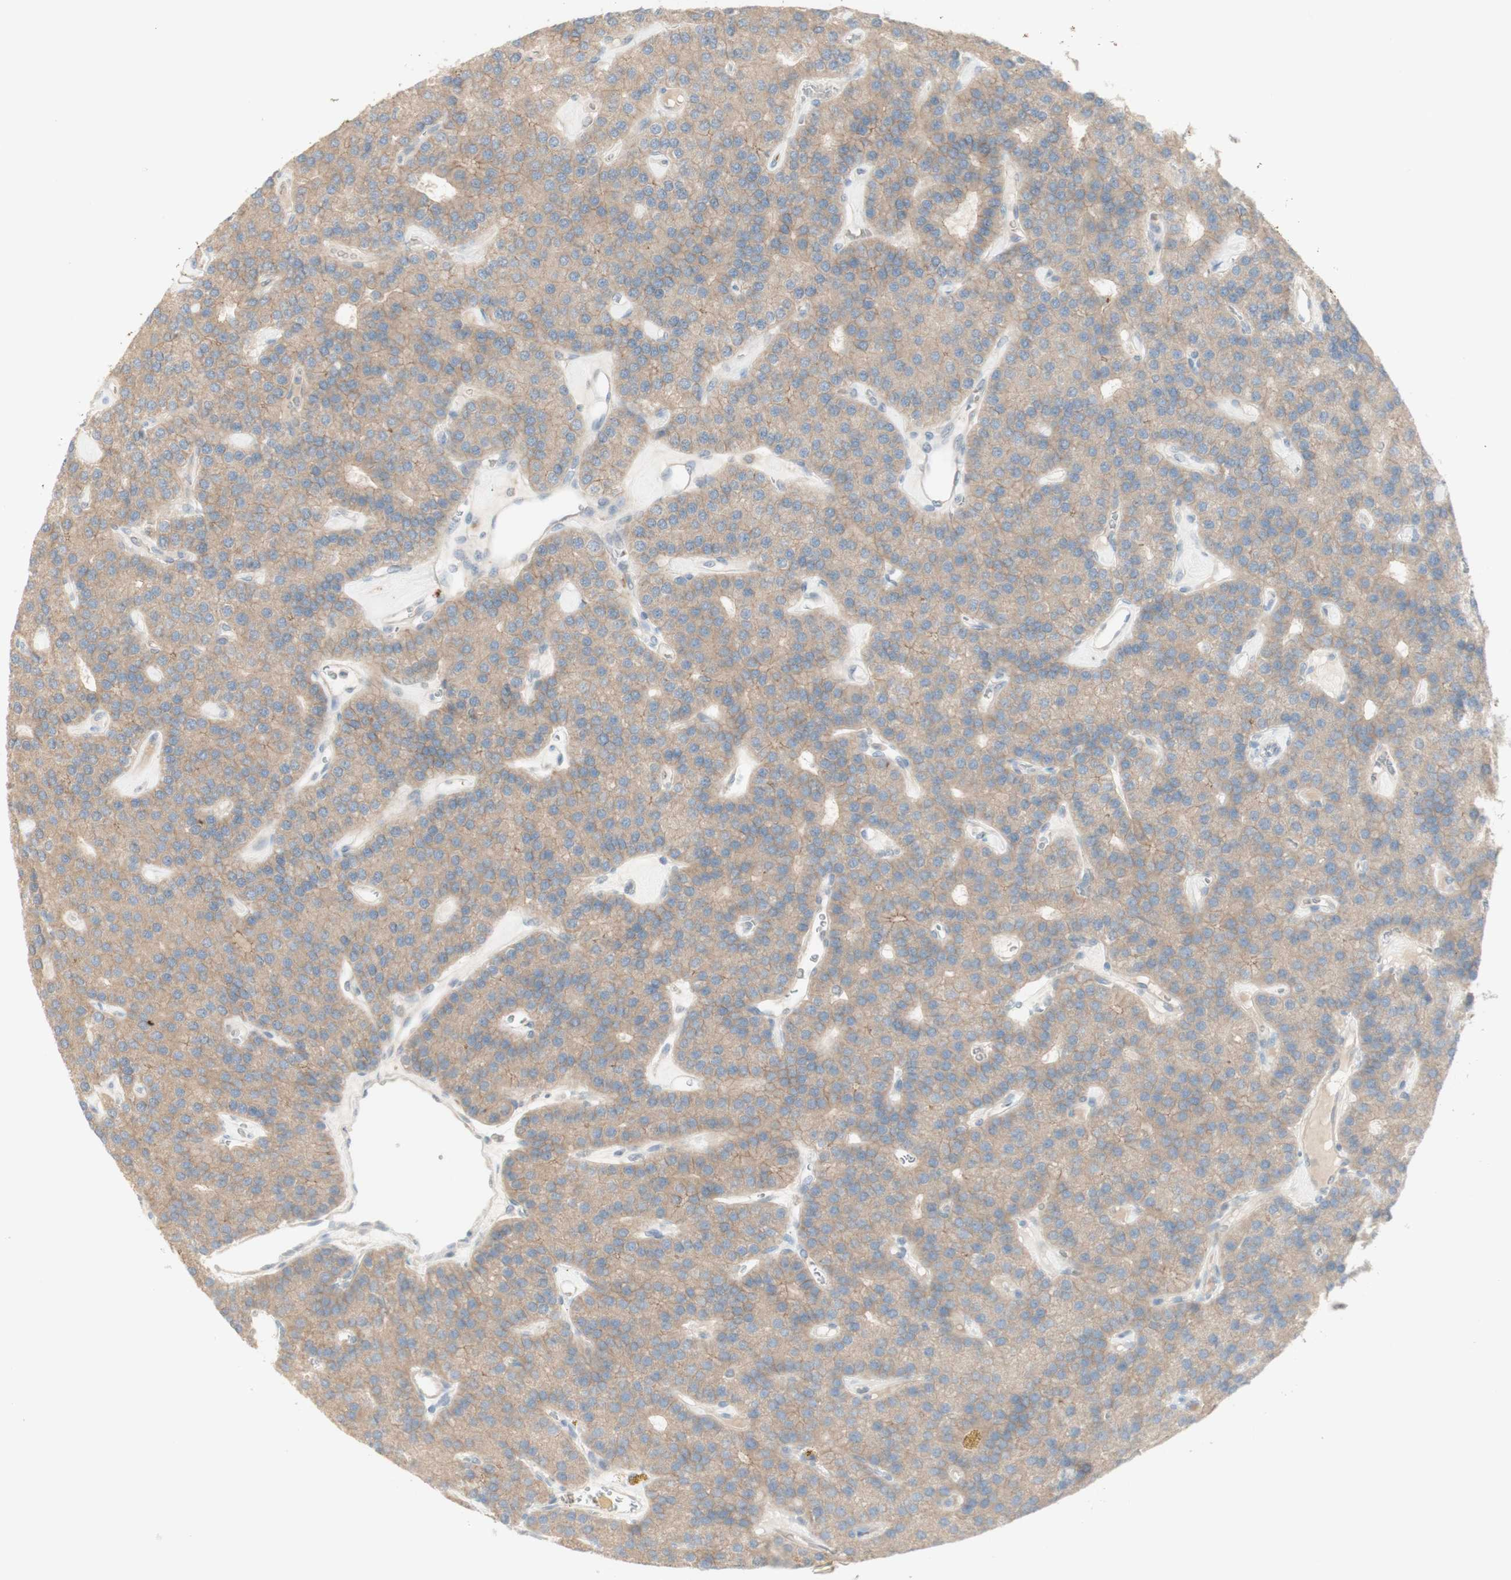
{"staining": {"intensity": "moderate", "quantity": ">75%", "location": "cytoplasmic/membranous"}, "tissue": "parathyroid gland", "cell_type": "Glandular cells", "image_type": "normal", "snomed": [{"axis": "morphology", "description": "Normal tissue, NOS"}, {"axis": "morphology", "description": "Adenoma, NOS"}, {"axis": "topography", "description": "Parathyroid gland"}], "caption": "A photomicrograph showing moderate cytoplasmic/membranous staining in about >75% of glandular cells in benign parathyroid gland, as visualized by brown immunohistochemical staining.", "gene": "PTGER4", "patient": {"sex": "female", "age": 86}}